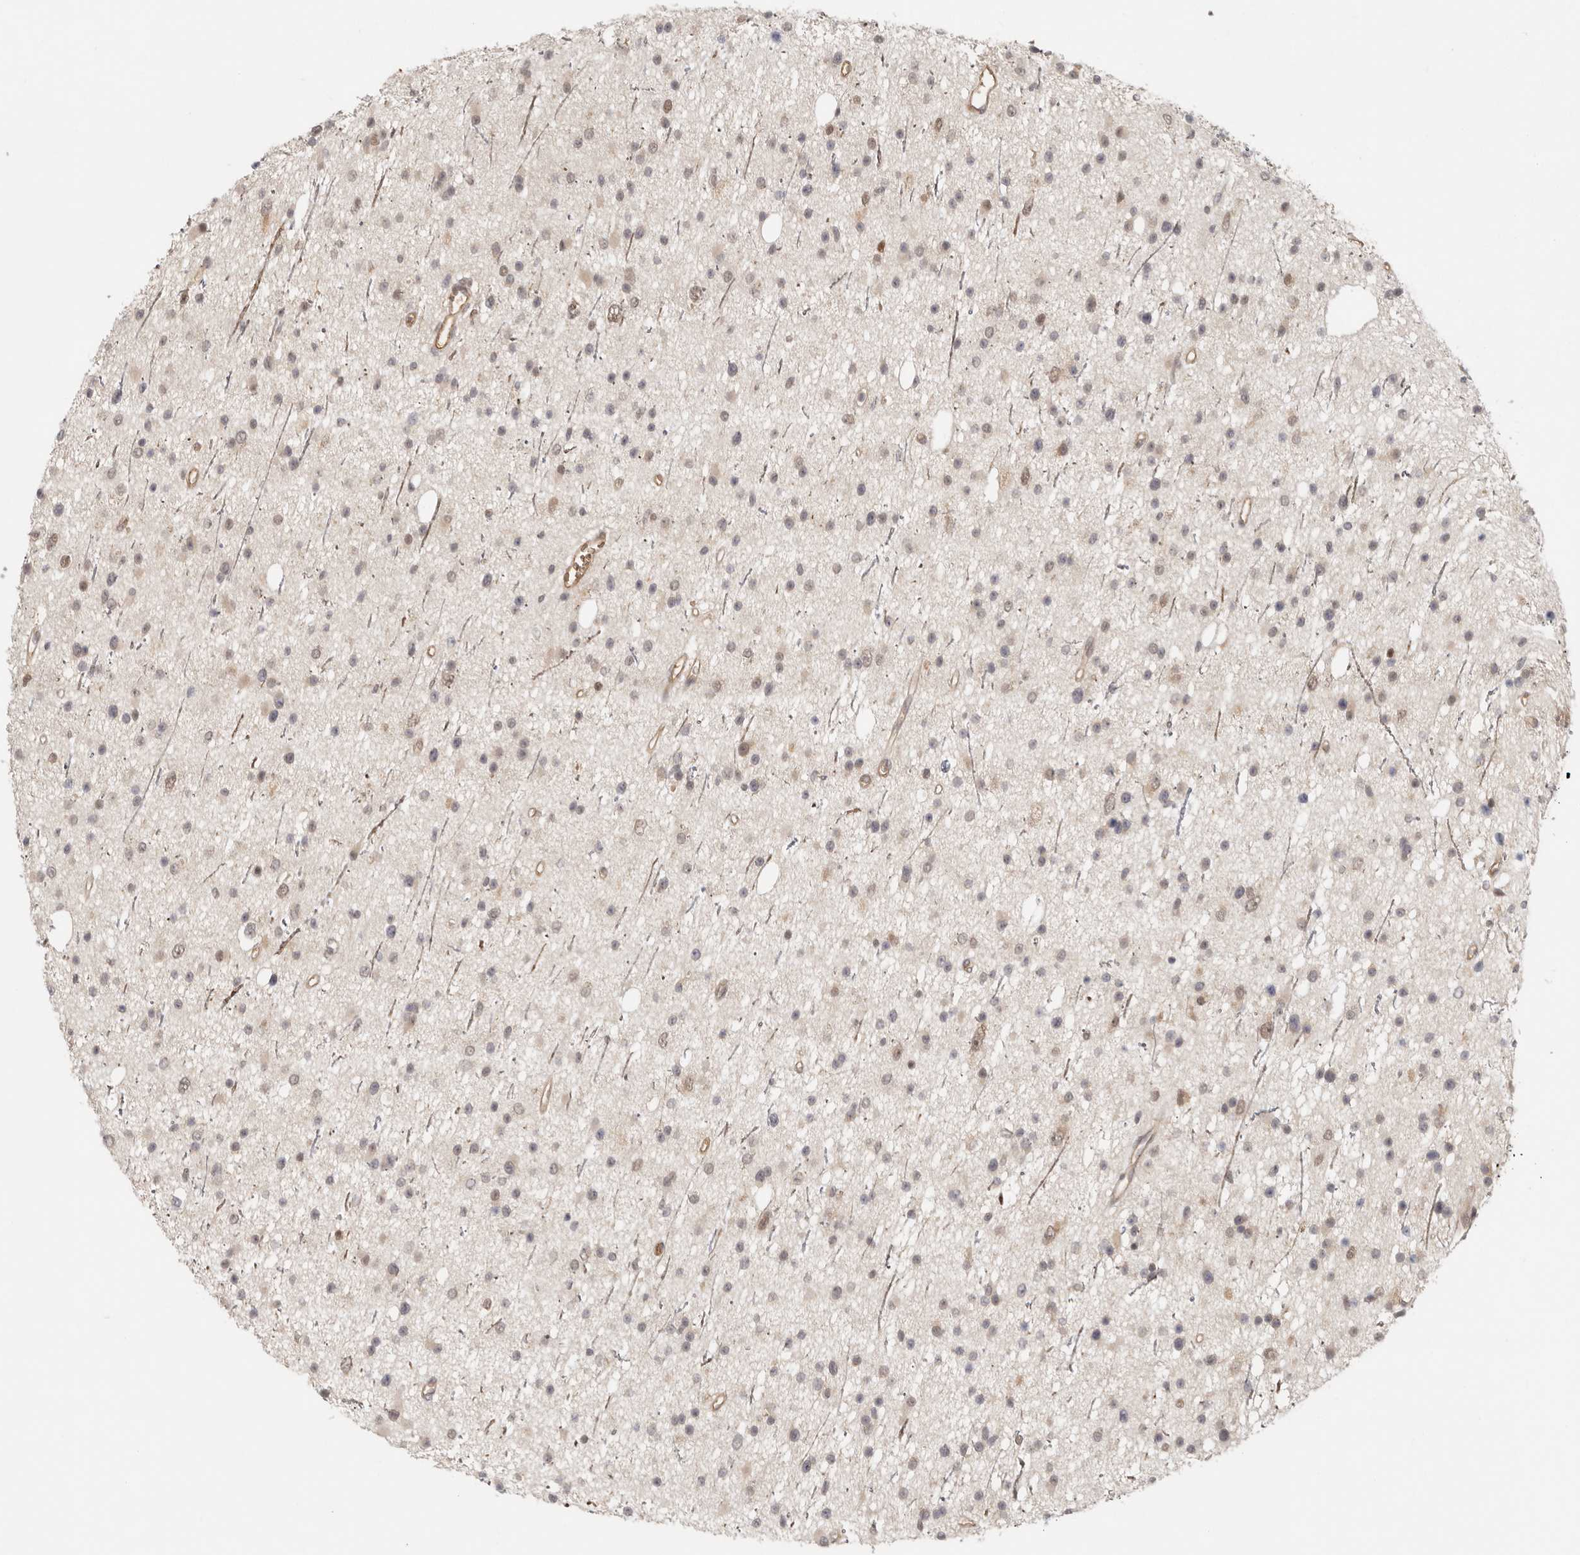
{"staining": {"intensity": "weak", "quantity": "25%-75%", "location": "cytoplasmic/membranous,nuclear"}, "tissue": "glioma", "cell_type": "Tumor cells", "image_type": "cancer", "snomed": [{"axis": "morphology", "description": "Glioma, malignant, Low grade"}, {"axis": "topography", "description": "Cerebral cortex"}], "caption": "This image displays immunohistochemistry (IHC) staining of human low-grade glioma (malignant), with low weak cytoplasmic/membranous and nuclear staining in approximately 25%-75% of tumor cells.", "gene": "PSMA5", "patient": {"sex": "female", "age": 39}}